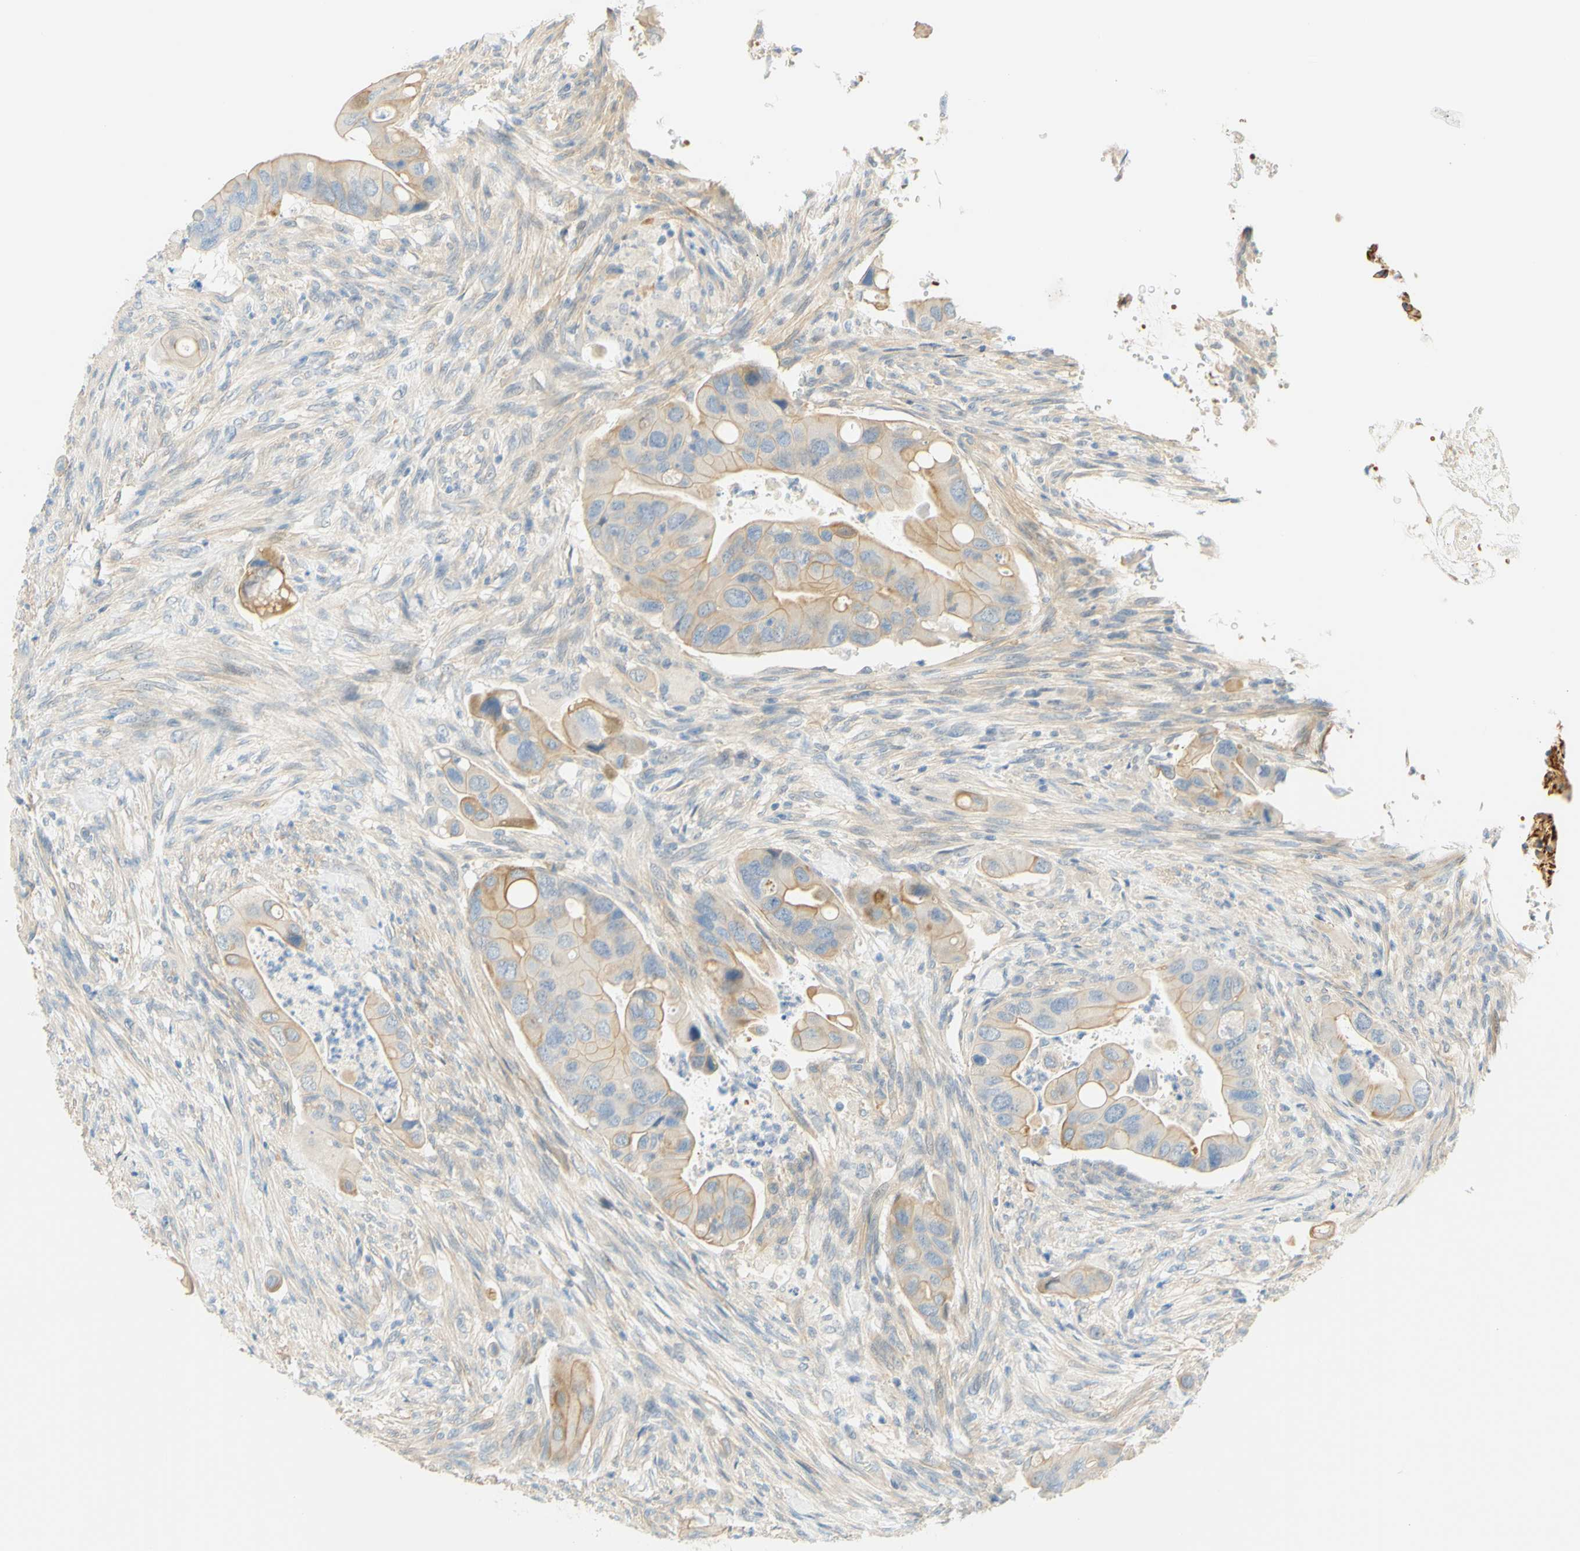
{"staining": {"intensity": "moderate", "quantity": ">75%", "location": "cytoplasmic/membranous"}, "tissue": "colorectal cancer", "cell_type": "Tumor cells", "image_type": "cancer", "snomed": [{"axis": "morphology", "description": "Adenocarcinoma, NOS"}, {"axis": "topography", "description": "Rectum"}], "caption": "Protein analysis of colorectal cancer tissue displays moderate cytoplasmic/membranous positivity in approximately >75% of tumor cells.", "gene": "ENTREP2", "patient": {"sex": "female", "age": 57}}